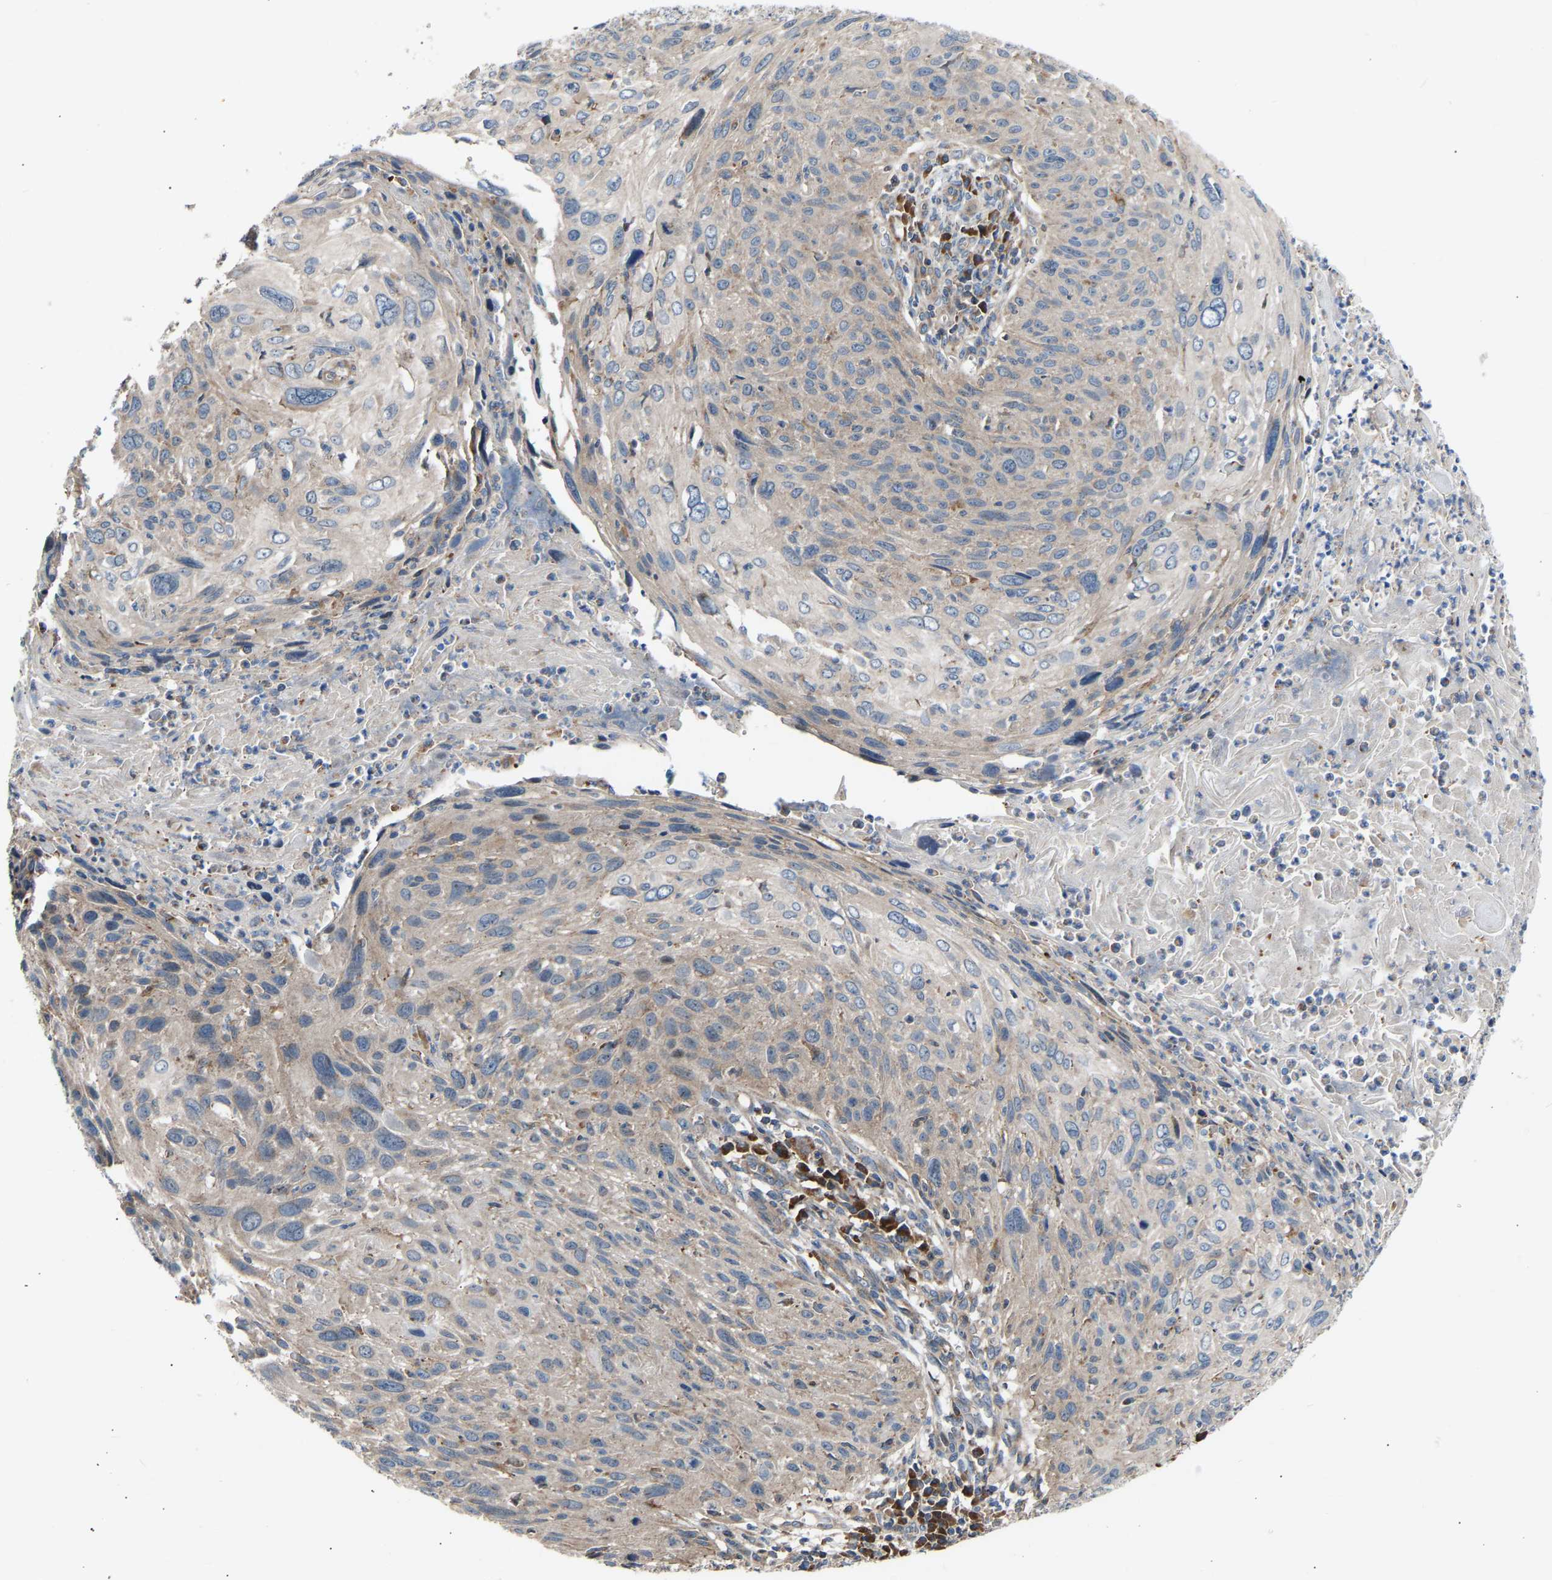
{"staining": {"intensity": "weak", "quantity": ">75%", "location": "cytoplasmic/membranous"}, "tissue": "cervical cancer", "cell_type": "Tumor cells", "image_type": "cancer", "snomed": [{"axis": "morphology", "description": "Squamous cell carcinoma, NOS"}, {"axis": "topography", "description": "Cervix"}], "caption": "The image reveals immunohistochemical staining of cervical cancer. There is weak cytoplasmic/membranous expression is seen in about >75% of tumor cells. The staining was performed using DAB, with brown indicating positive protein expression. Nuclei are stained blue with hematoxylin.", "gene": "GCN1", "patient": {"sex": "female", "age": 51}}